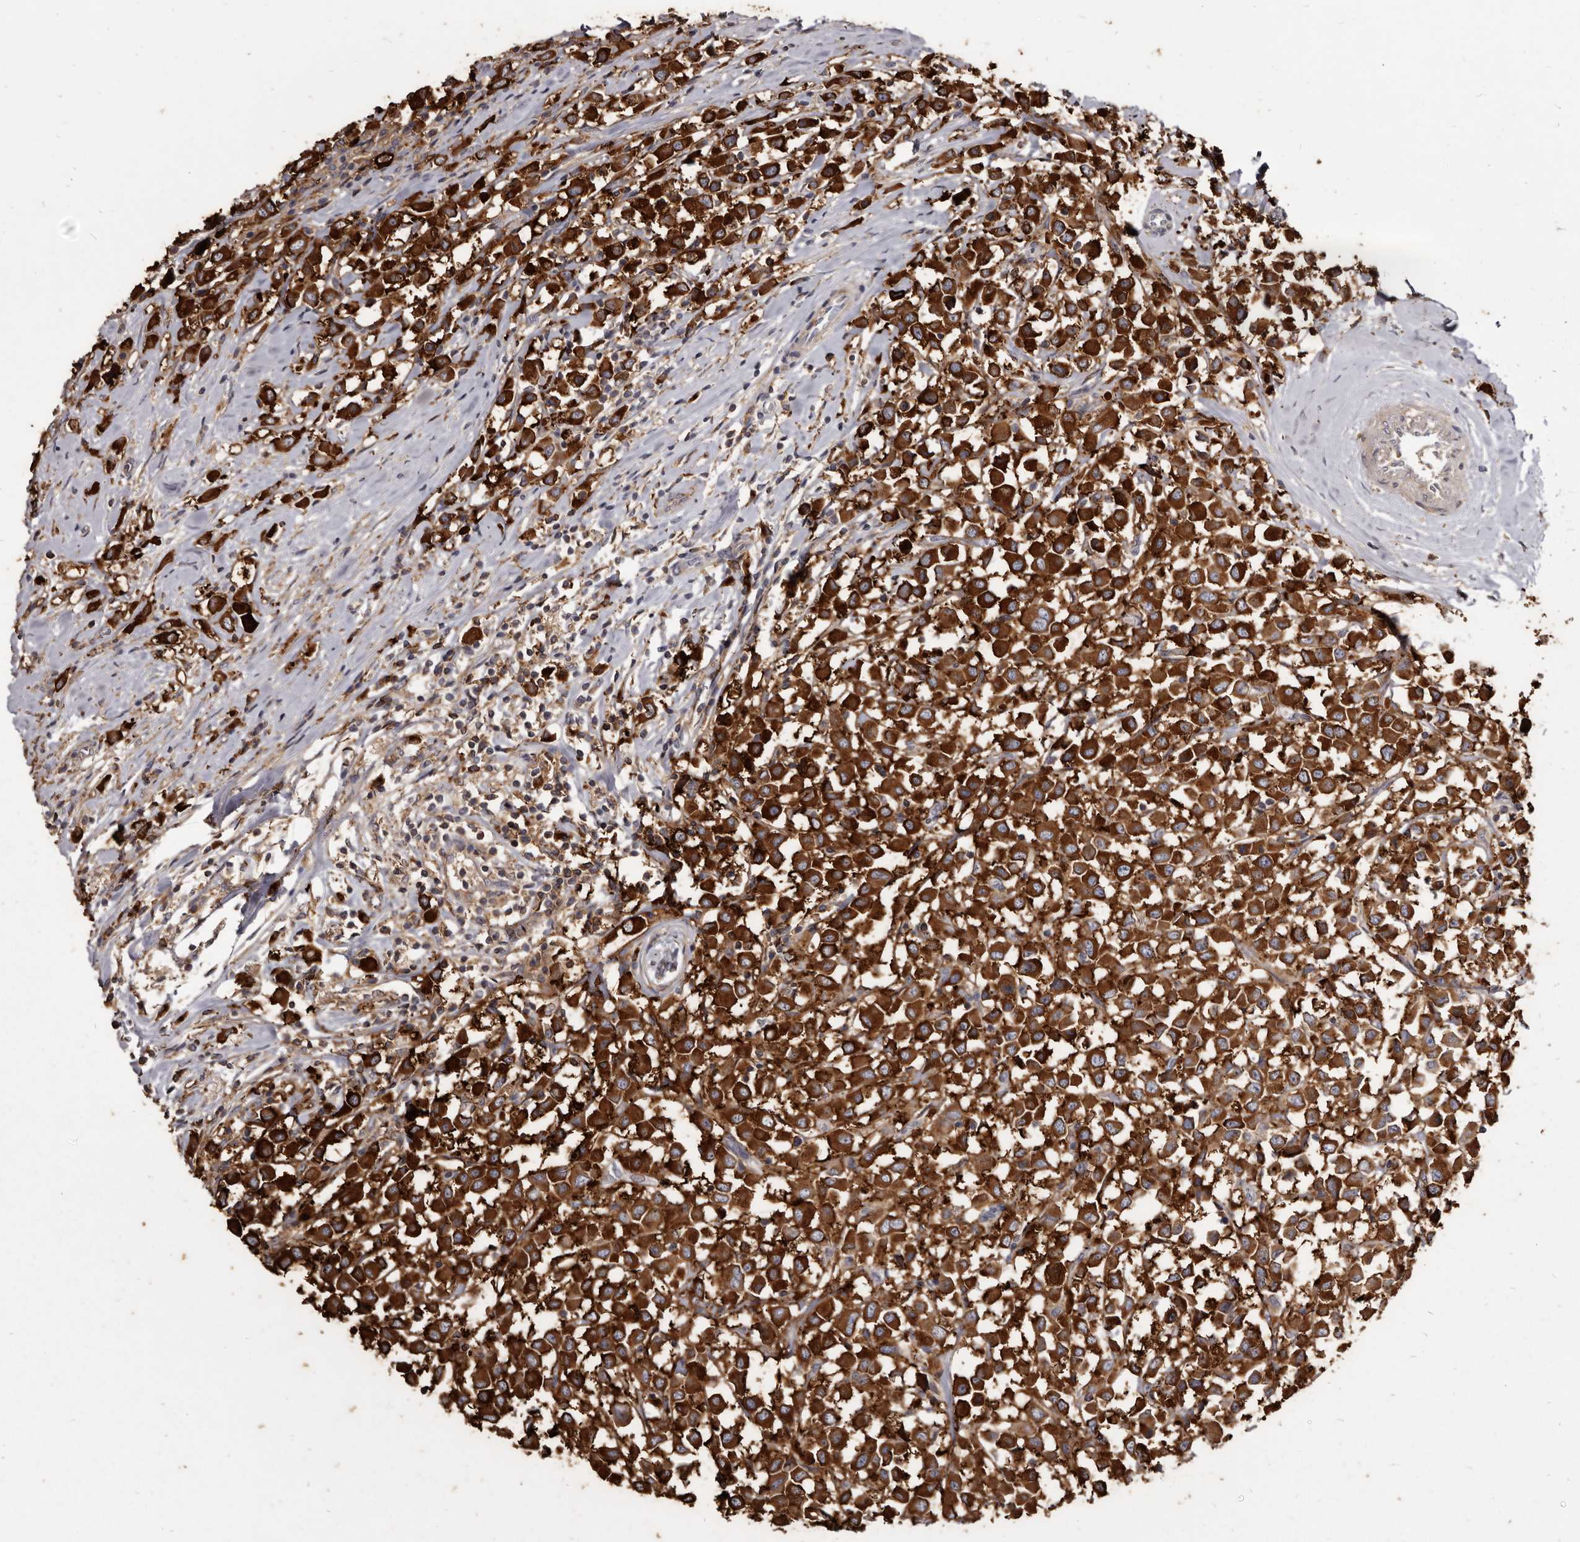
{"staining": {"intensity": "strong", "quantity": ">75%", "location": "cytoplasmic/membranous"}, "tissue": "breast cancer", "cell_type": "Tumor cells", "image_type": "cancer", "snomed": [{"axis": "morphology", "description": "Duct carcinoma"}, {"axis": "topography", "description": "Breast"}], "caption": "DAB immunohistochemical staining of human breast cancer exhibits strong cytoplasmic/membranous protein positivity in about >75% of tumor cells.", "gene": "TPD52", "patient": {"sex": "female", "age": 61}}